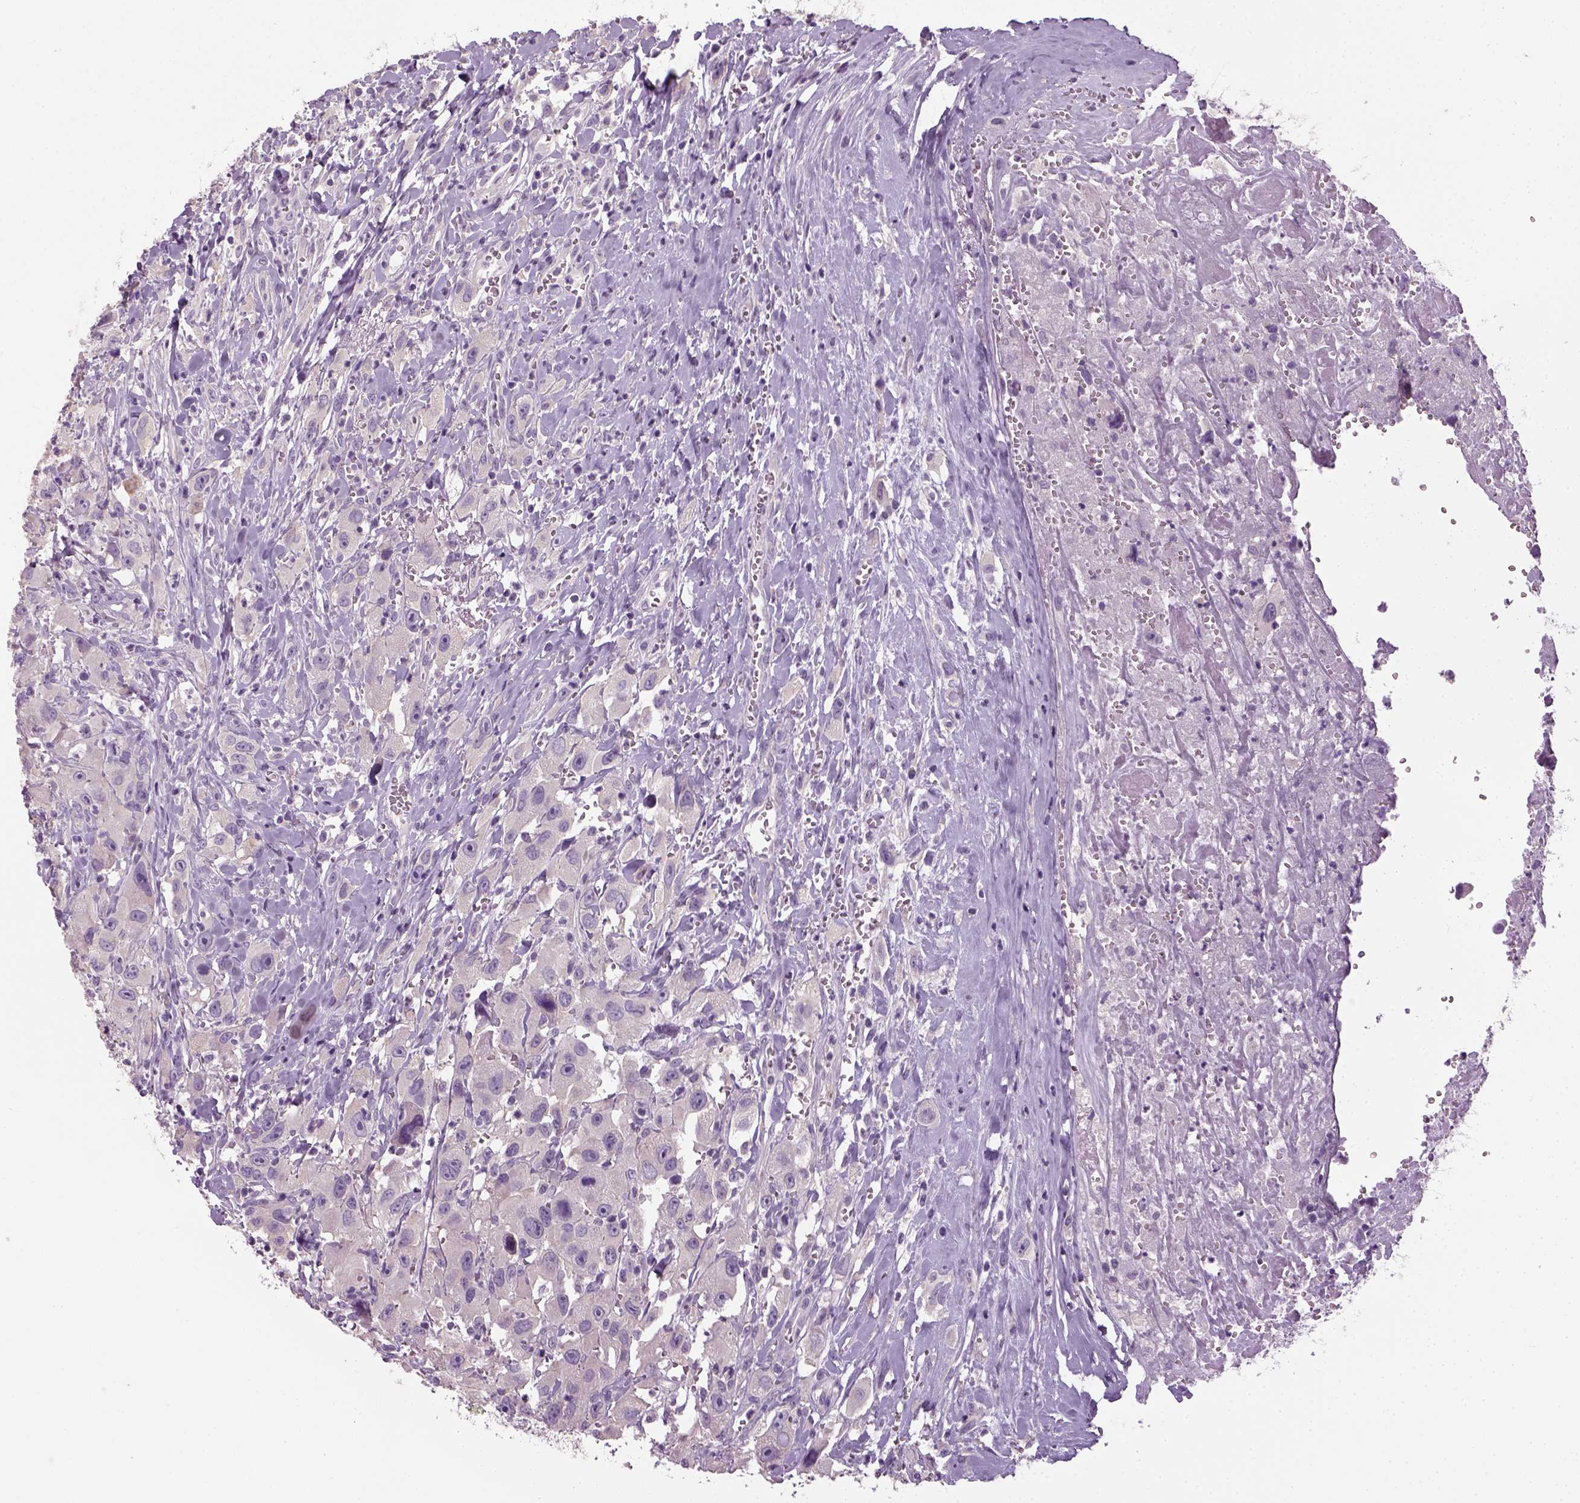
{"staining": {"intensity": "negative", "quantity": "none", "location": "none"}, "tissue": "head and neck cancer", "cell_type": "Tumor cells", "image_type": "cancer", "snomed": [{"axis": "morphology", "description": "Squamous cell carcinoma, NOS"}, {"axis": "morphology", "description": "Squamous cell carcinoma, metastatic, NOS"}, {"axis": "topography", "description": "Oral tissue"}, {"axis": "topography", "description": "Head-Neck"}], "caption": "Micrograph shows no significant protein positivity in tumor cells of head and neck cancer.", "gene": "ELOVL3", "patient": {"sex": "female", "age": 85}}